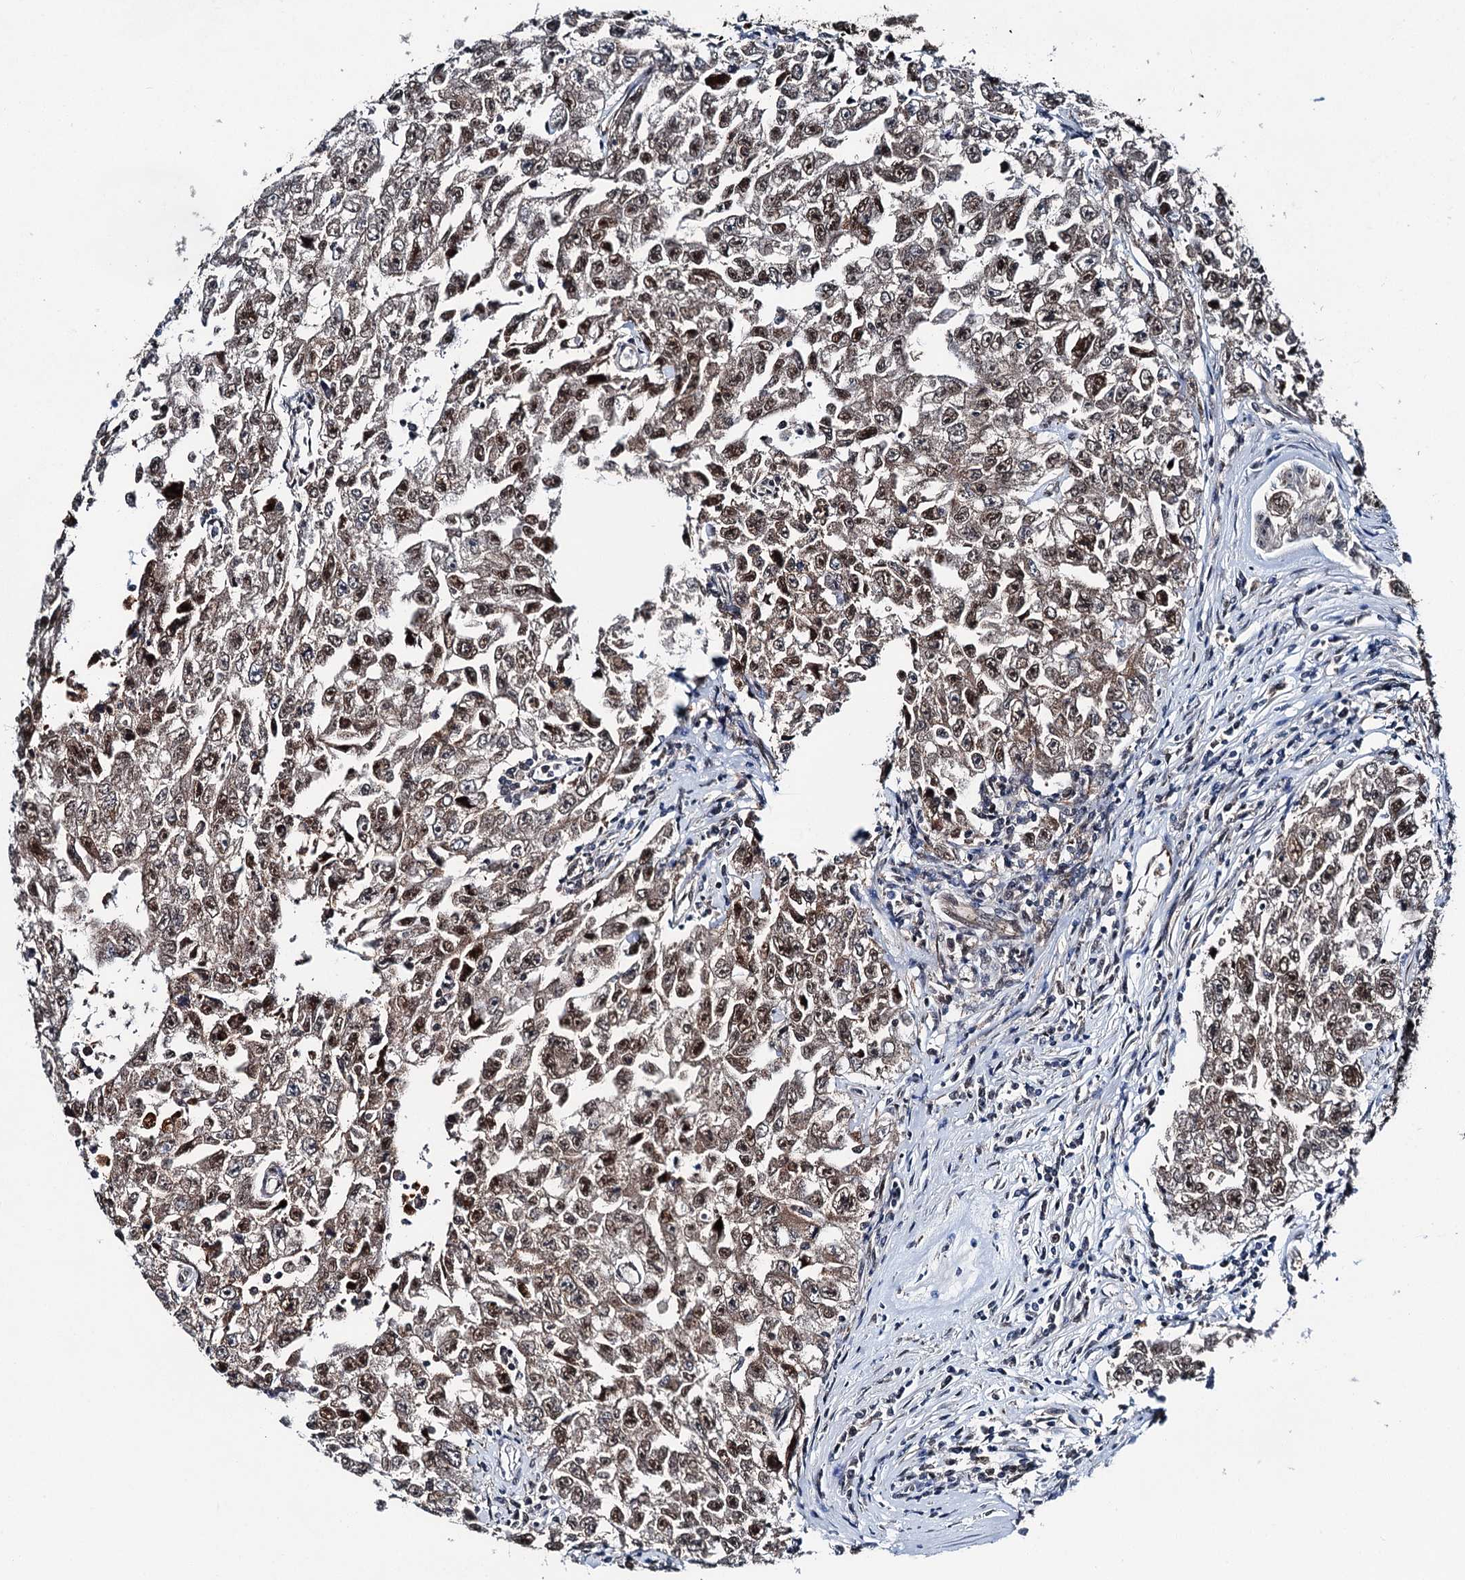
{"staining": {"intensity": "moderate", "quantity": ">75%", "location": "cytoplasmic/membranous,nuclear"}, "tissue": "testis cancer", "cell_type": "Tumor cells", "image_type": "cancer", "snomed": [{"axis": "morphology", "description": "Carcinoma, Embryonal, NOS"}, {"axis": "topography", "description": "Testis"}], "caption": "About >75% of tumor cells in human testis embryonal carcinoma reveal moderate cytoplasmic/membranous and nuclear protein positivity as visualized by brown immunohistochemical staining.", "gene": "PSMD13", "patient": {"sex": "male", "age": 17}}